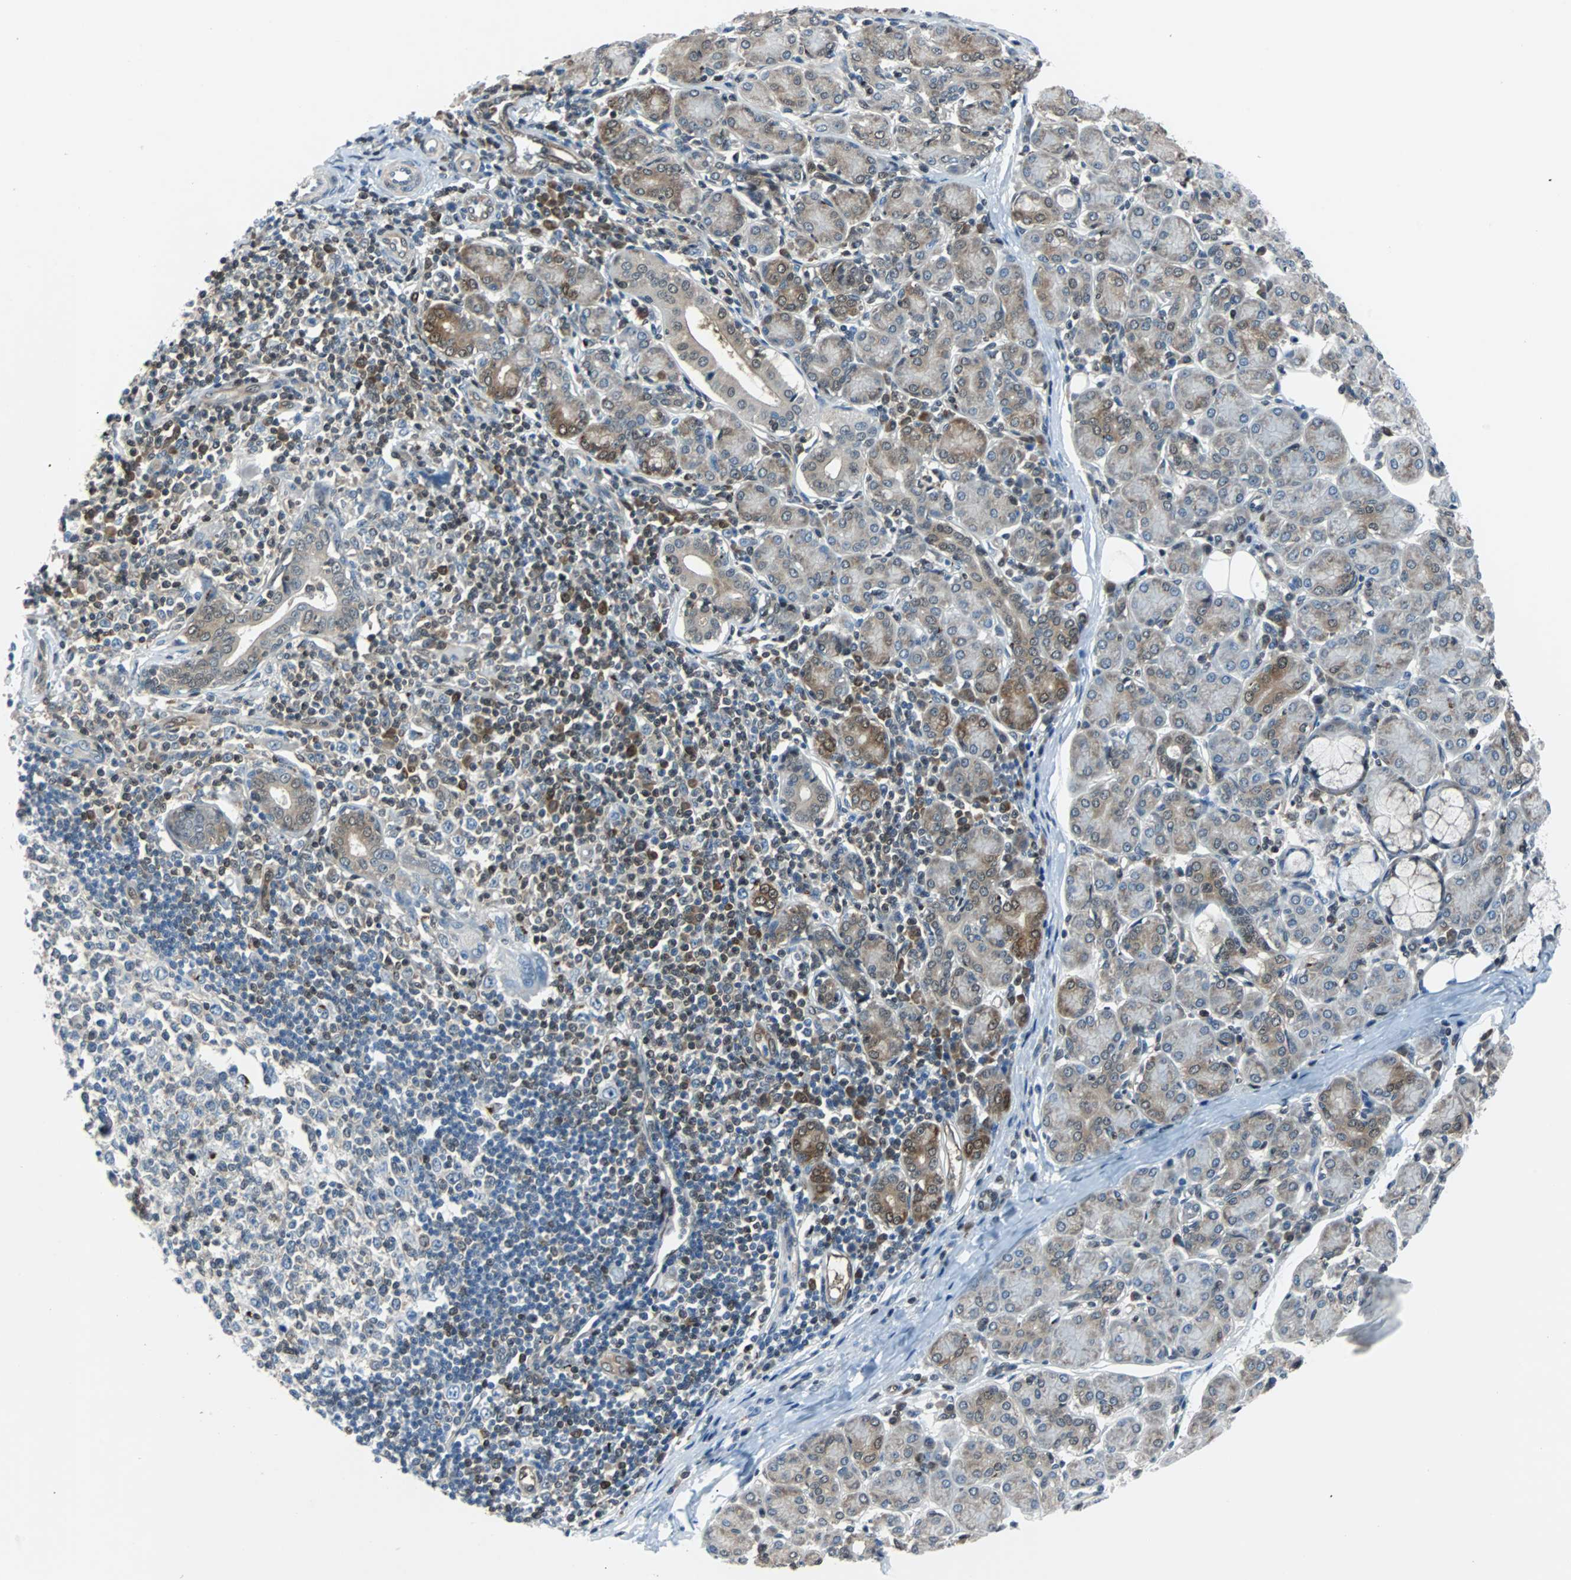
{"staining": {"intensity": "weak", "quantity": "25%-75%", "location": "cytoplasmic/membranous,nuclear"}, "tissue": "salivary gland", "cell_type": "Glandular cells", "image_type": "normal", "snomed": [{"axis": "morphology", "description": "Normal tissue, NOS"}, {"axis": "morphology", "description": "Inflammation, NOS"}, {"axis": "topography", "description": "Lymph node"}, {"axis": "topography", "description": "Salivary gland"}], "caption": "Glandular cells show low levels of weak cytoplasmic/membranous,nuclear positivity in about 25%-75% of cells in normal salivary gland. Immunohistochemistry stains the protein in brown and the nuclei are stained blue.", "gene": "MAP2K6", "patient": {"sex": "male", "age": 3}}